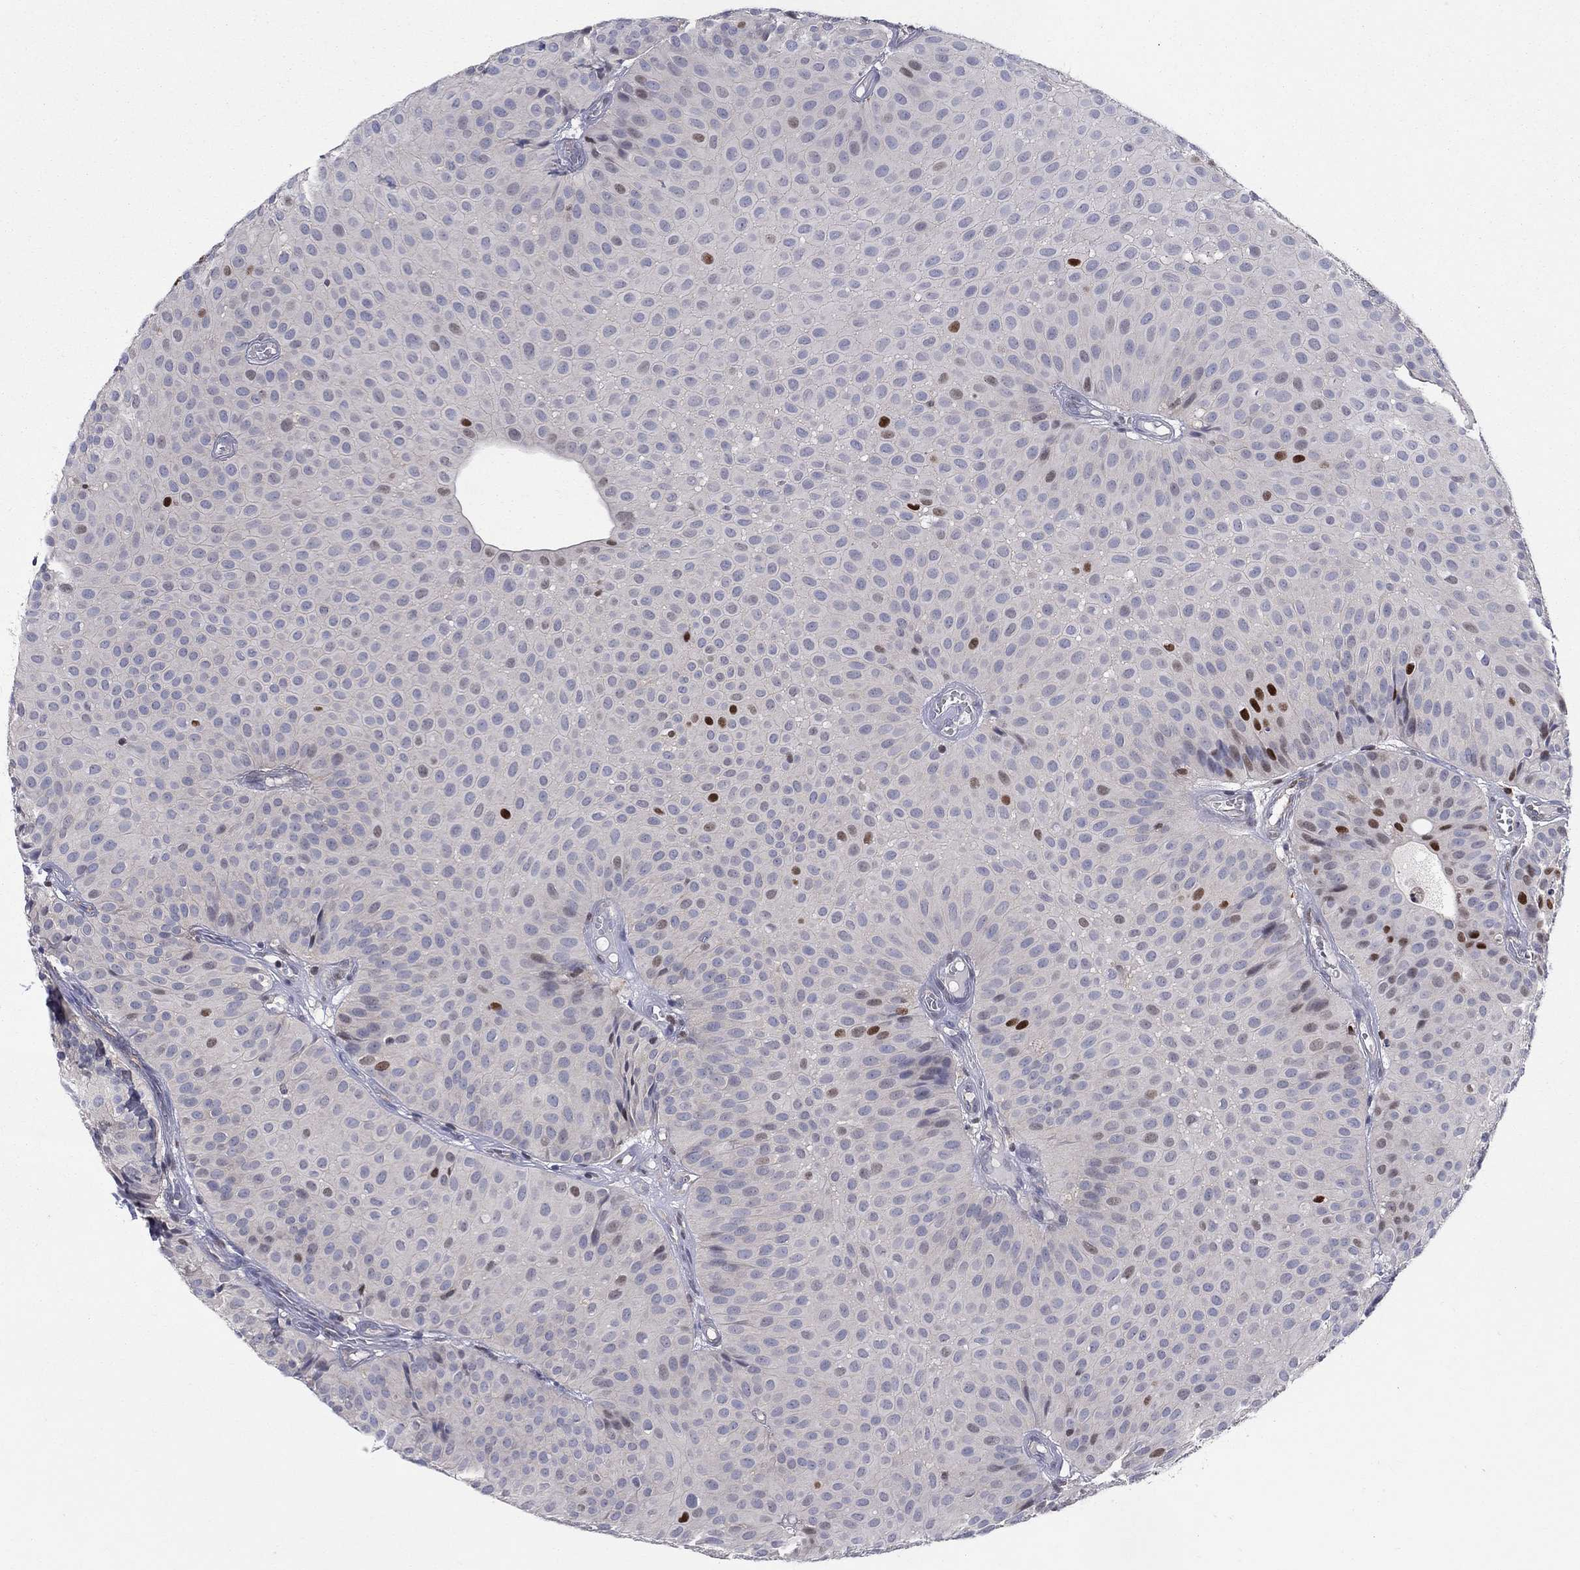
{"staining": {"intensity": "strong", "quantity": "<25%", "location": "nuclear"}, "tissue": "urothelial cancer", "cell_type": "Tumor cells", "image_type": "cancer", "snomed": [{"axis": "morphology", "description": "Urothelial carcinoma, Low grade"}, {"axis": "topography", "description": "Urinary bladder"}], "caption": "An image of human urothelial carcinoma (low-grade) stained for a protein shows strong nuclear brown staining in tumor cells. (IHC, brightfield microscopy, high magnification).", "gene": "ZNHIT3", "patient": {"sex": "male", "age": 64}}